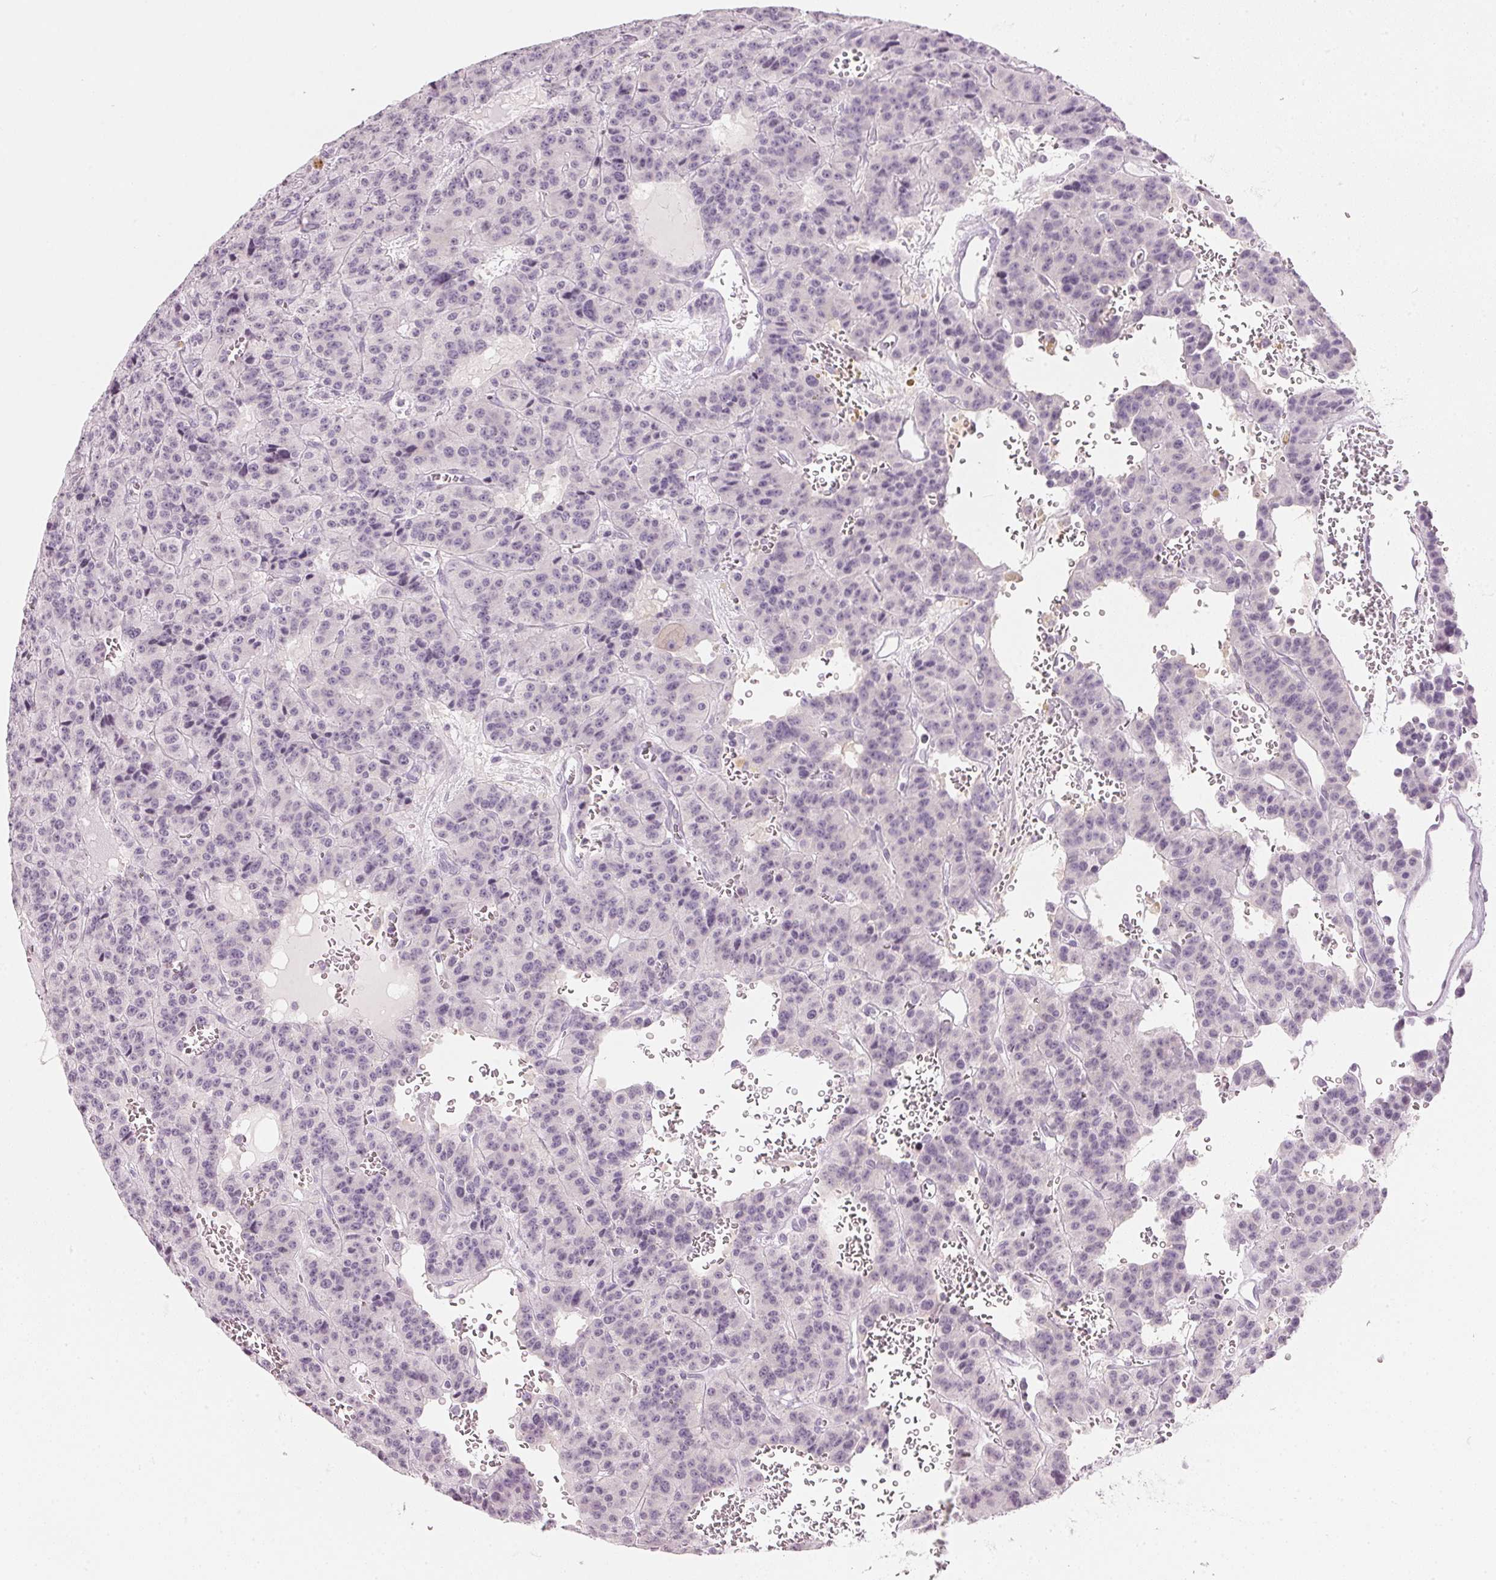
{"staining": {"intensity": "negative", "quantity": "none", "location": "none"}, "tissue": "carcinoid", "cell_type": "Tumor cells", "image_type": "cancer", "snomed": [{"axis": "morphology", "description": "Carcinoid, malignant, NOS"}, {"axis": "topography", "description": "Lung"}], "caption": "IHC image of neoplastic tissue: malignant carcinoid stained with DAB (3,3'-diaminobenzidine) reveals no significant protein expression in tumor cells.", "gene": "SFRP4", "patient": {"sex": "female", "age": 71}}